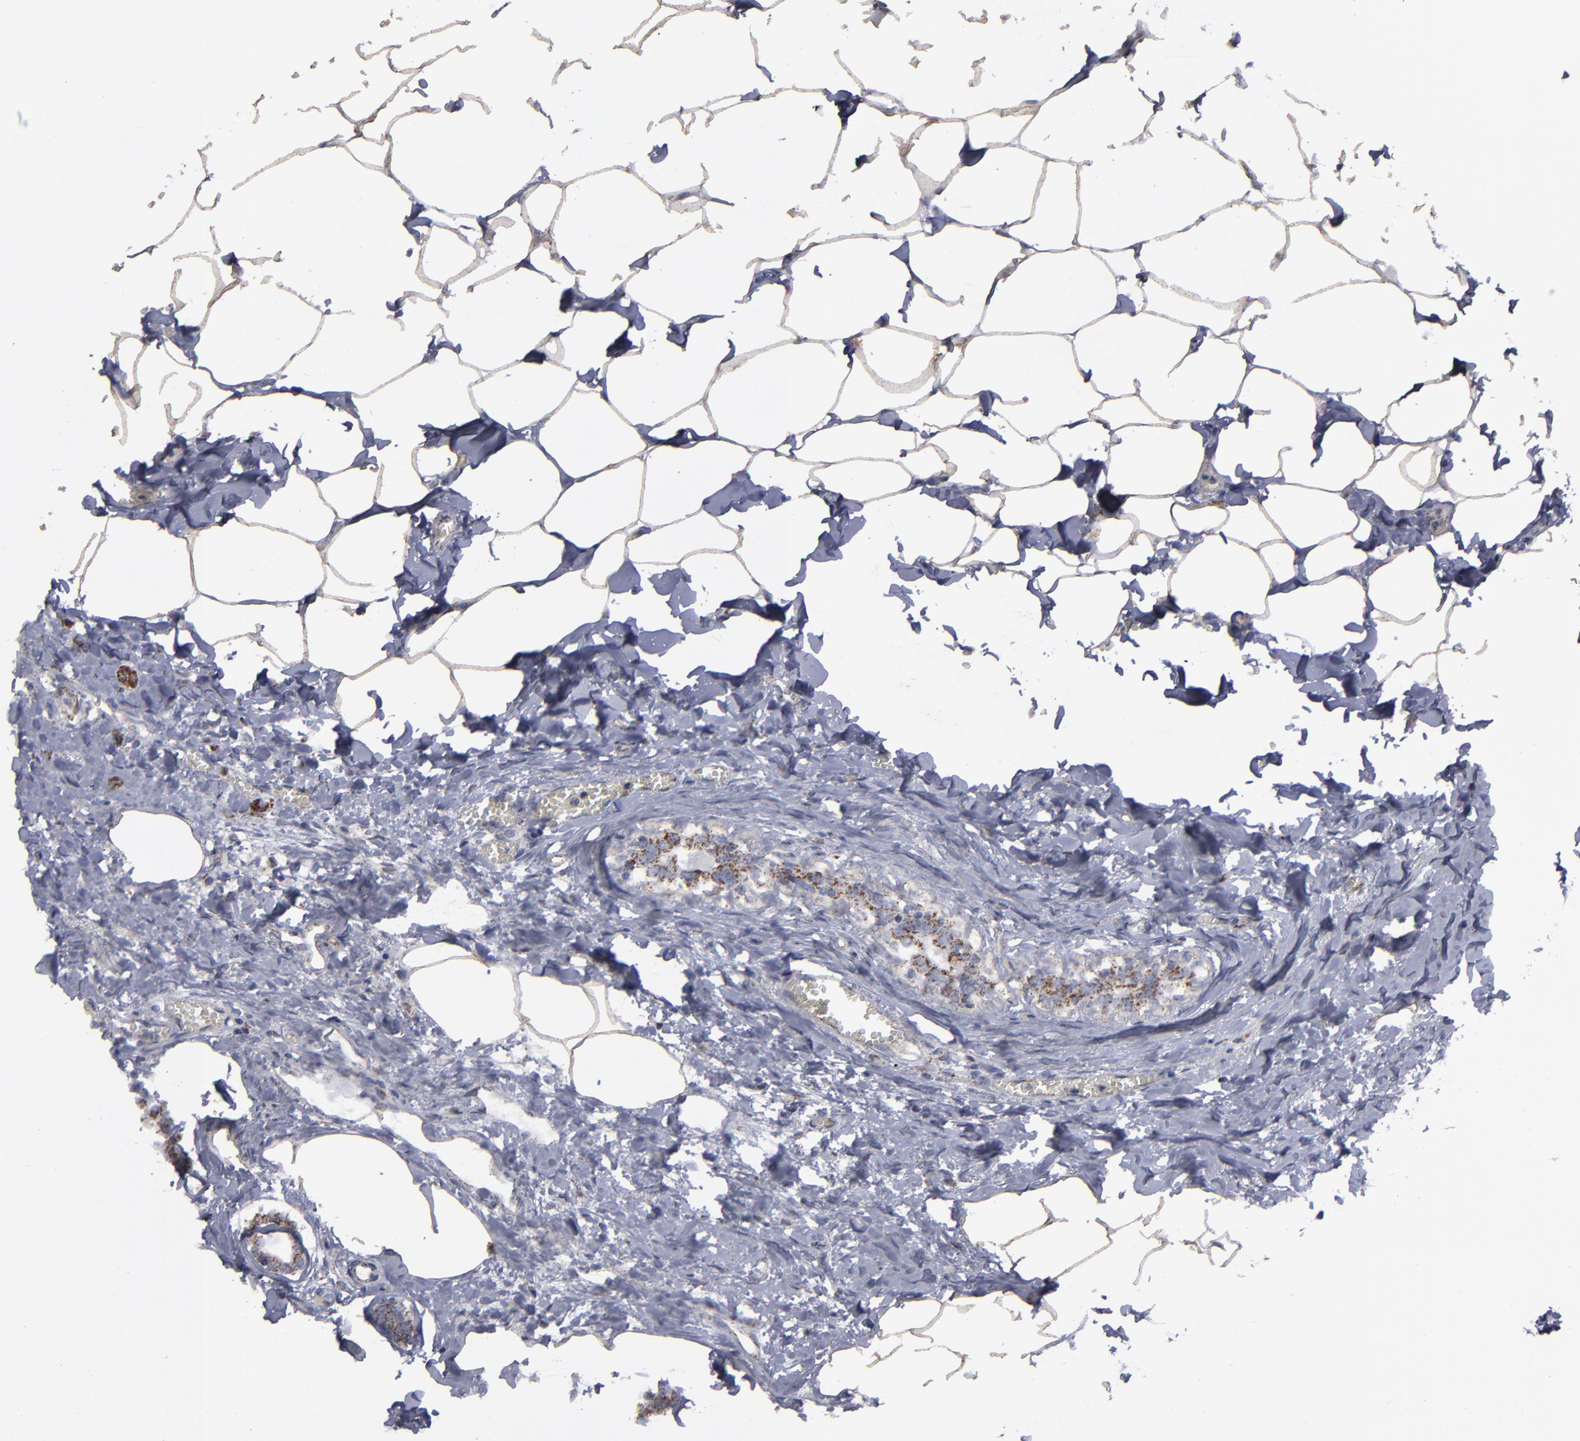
{"staining": {"intensity": "strong", "quantity": ">75%", "location": "cytoplasmic/membranous"}, "tissue": "breast cancer", "cell_type": "Tumor cells", "image_type": "cancer", "snomed": [{"axis": "morphology", "description": "Lobular carcinoma"}, {"axis": "topography", "description": "Breast"}], "caption": "Protein staining of lobular carcinoma (breast) tissue reveals strong cytoplasmic/membranous expression in approximately >75% of tumor cells.", "gene": "MYOM2", "patient": {"sex": "female", "age": 51}}